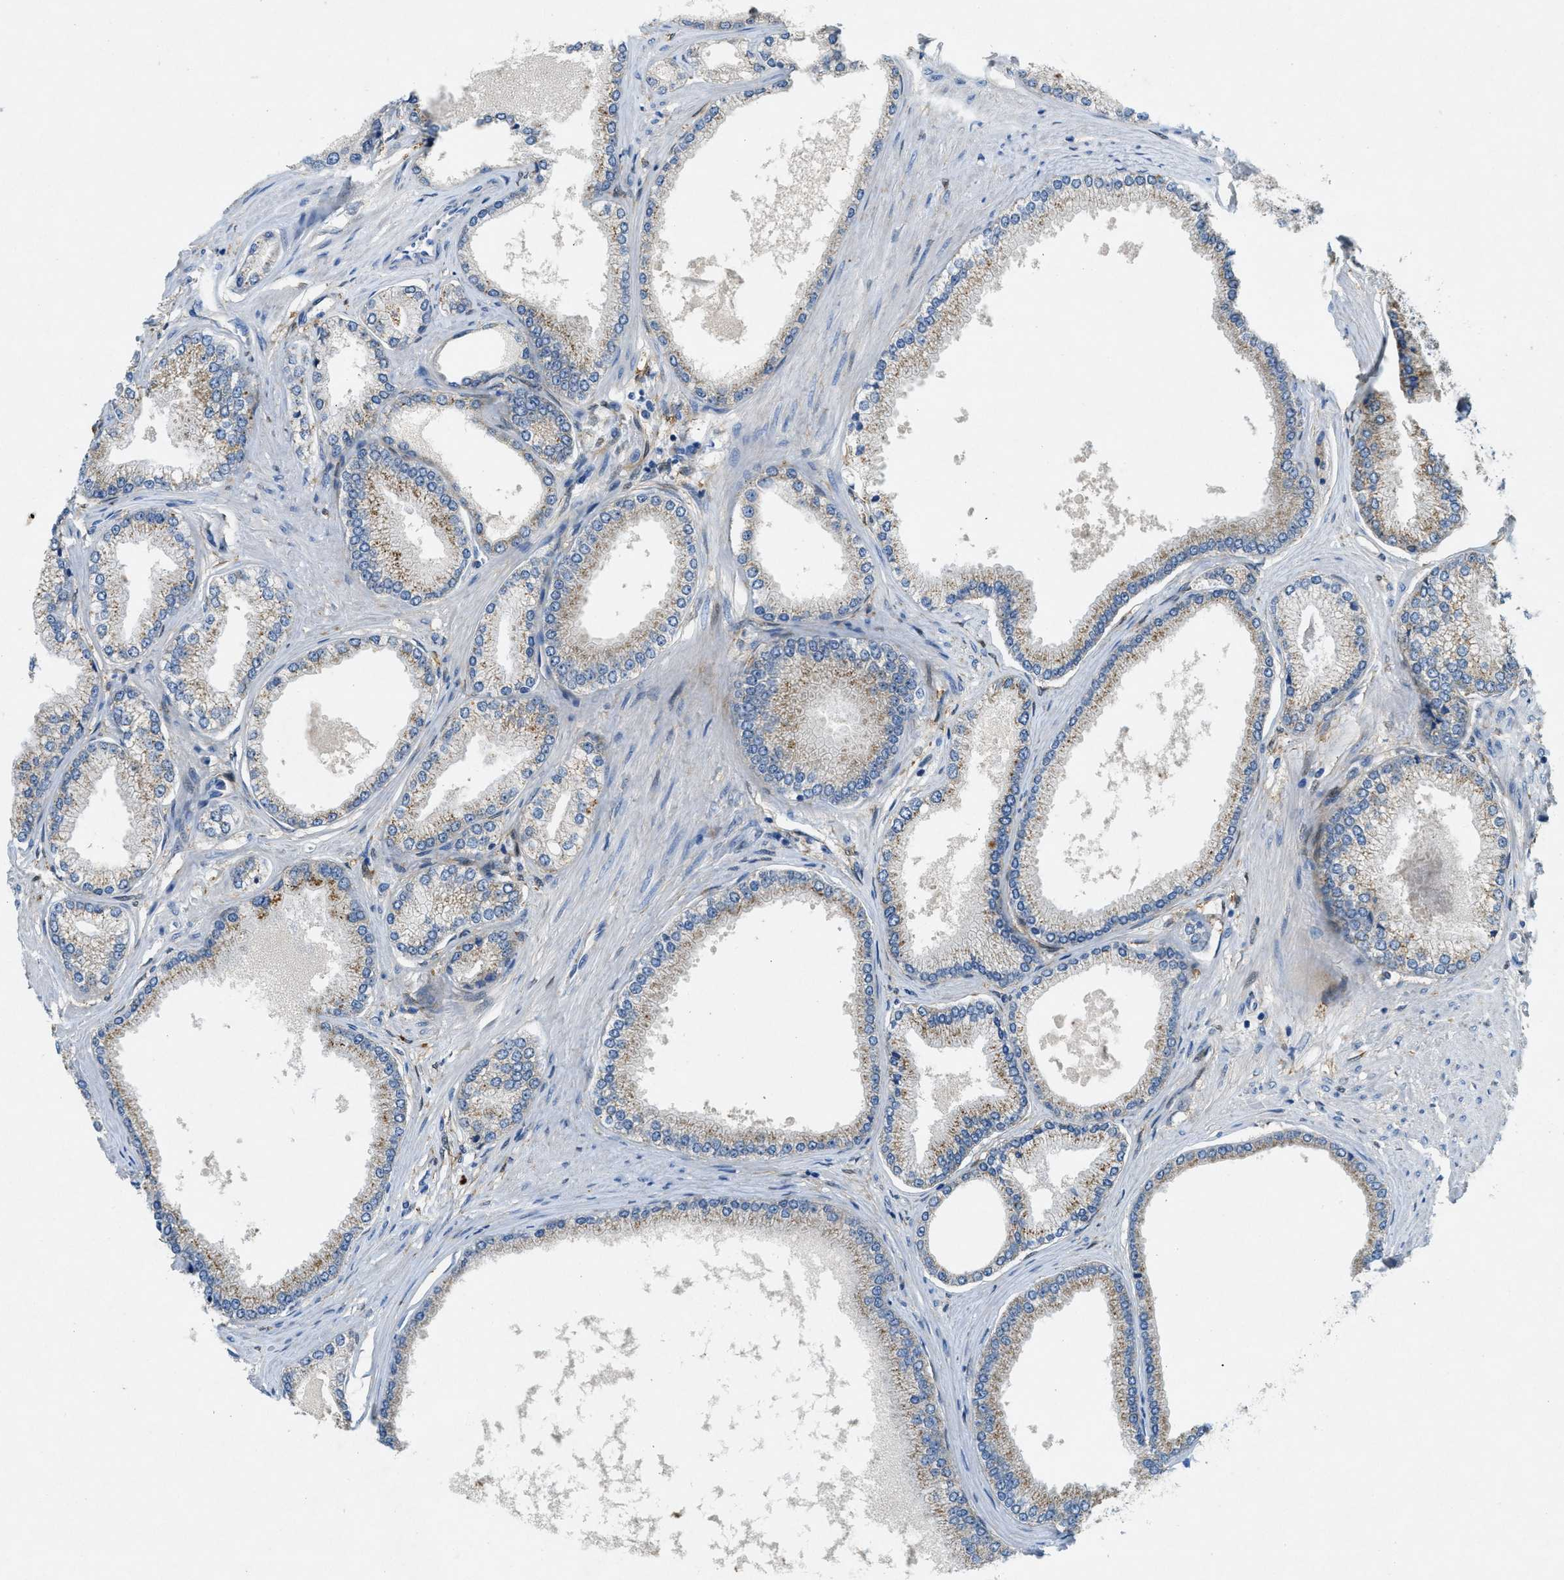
{"staining": {"intensity": "weak", "quantity": ">75%", "location": "cytoplasmic/membranous"}, "tissue": "prostate cancer", "cell_type": "Tumor cells", "image_type": "cancer", "snomed": [{"axis": "morphology", "description": "Adenocarcinoma, High grade"}, {"axis": "topography", "description": "Prostate"}], "caption": "A histopathology image of human adenocarcinoma (high-grade) (prostate) stained for a protein demonstrates weak cytoplasmic/membranous brown staining in tumor cells.", "gene": "CYGB", "patient": {"sex": "male", "age": 61}}